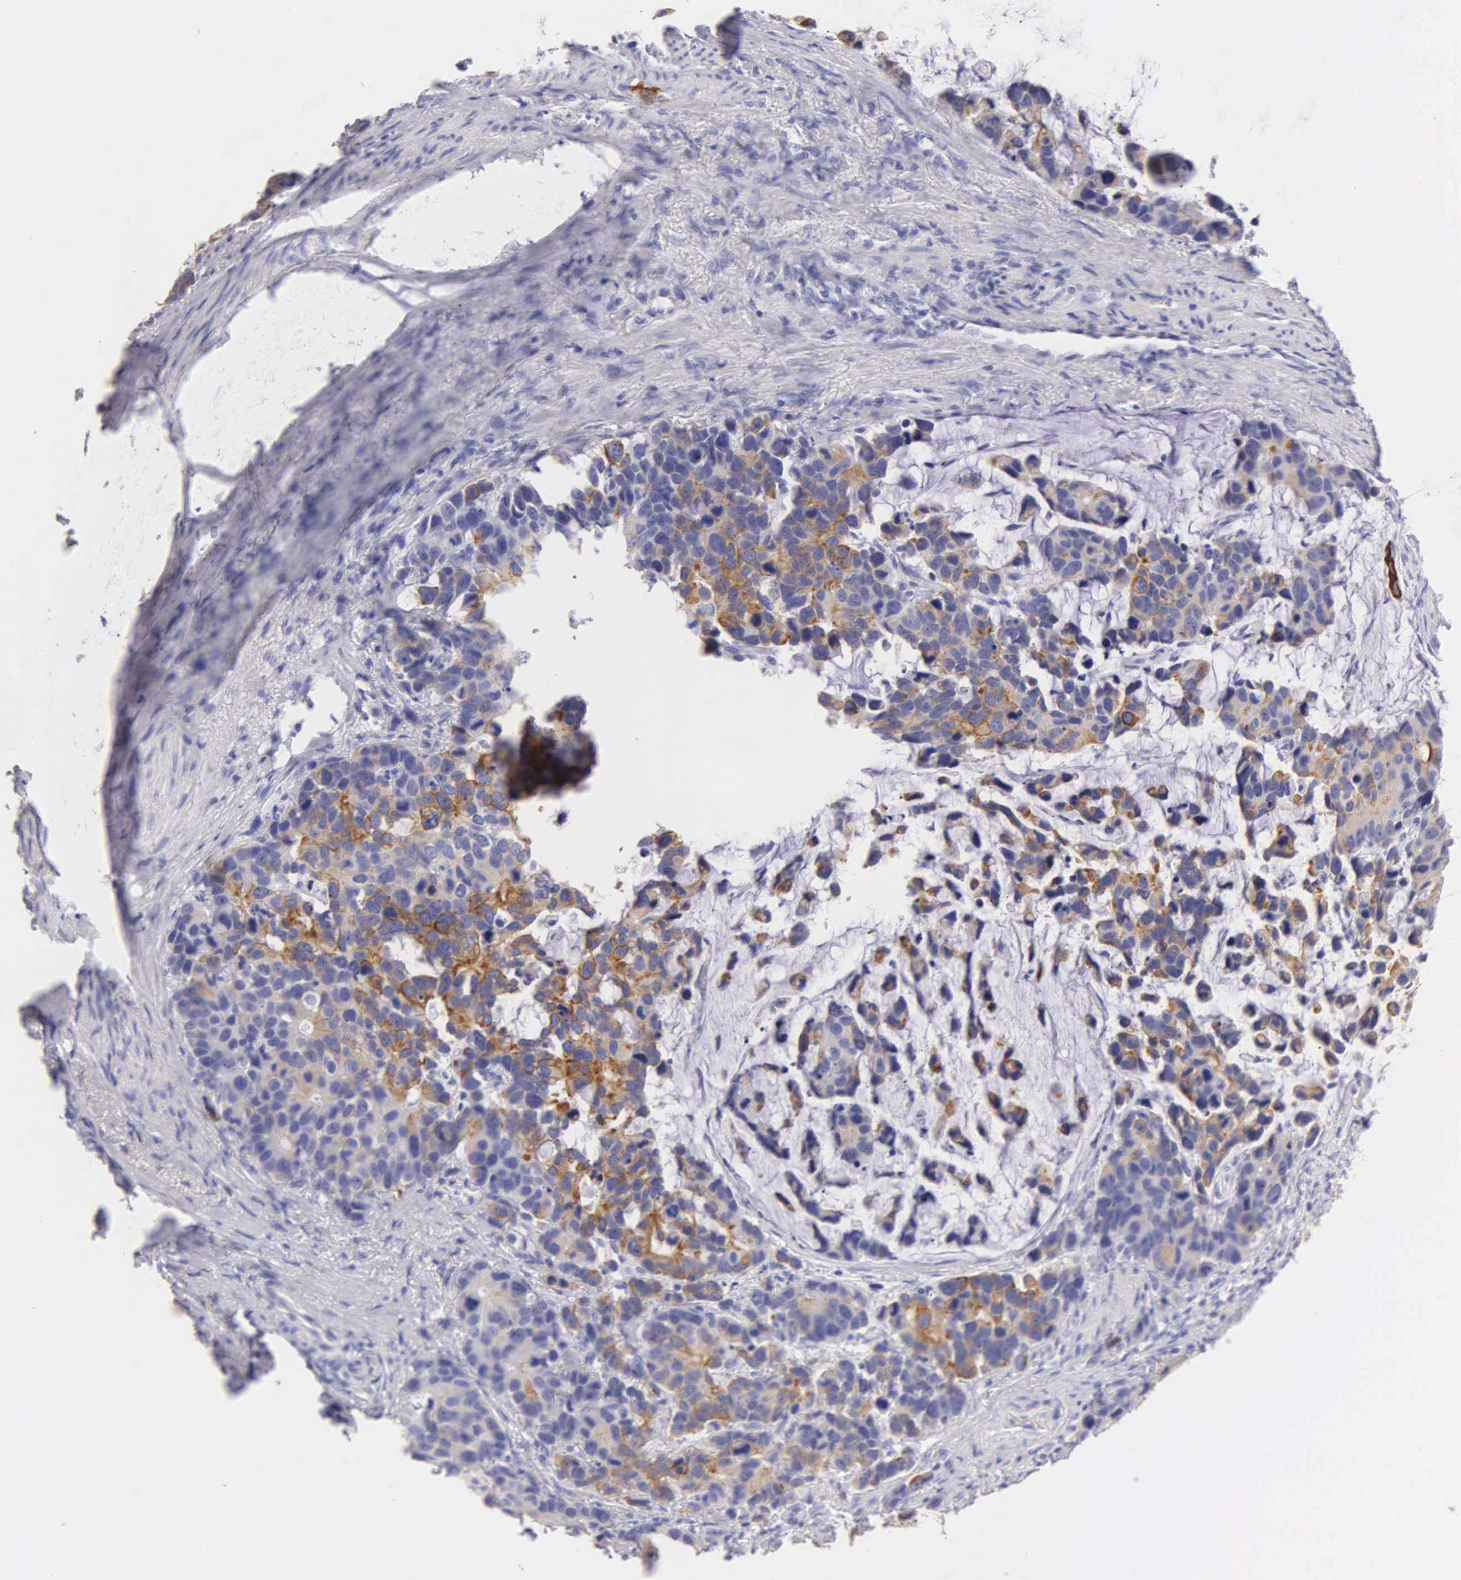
{"staining": {"intensity": "weak", "quantity": "<25%", "location": "cytoplasmic/membranous"}, "tissue": "stomach cancer", "cell_type": "Tumor cells", "image_type": "cancer", "snomed": [{"axis": "morphology", "description": "Adenocarcinoma, NOS"}, {"axis": "topography", "description": "Stomach, upper"}], "caption": "The photomicrograph exhibits no significant staining in tumor cells of adenocarcinoma (stomach). Brightfield microscopy of immunohistochemistry stained with DAB (brown) and hematoxylin (blue), captured at high magnification.", "gene": "KRT17", "patient": {"sex": "male", "age": 71}}